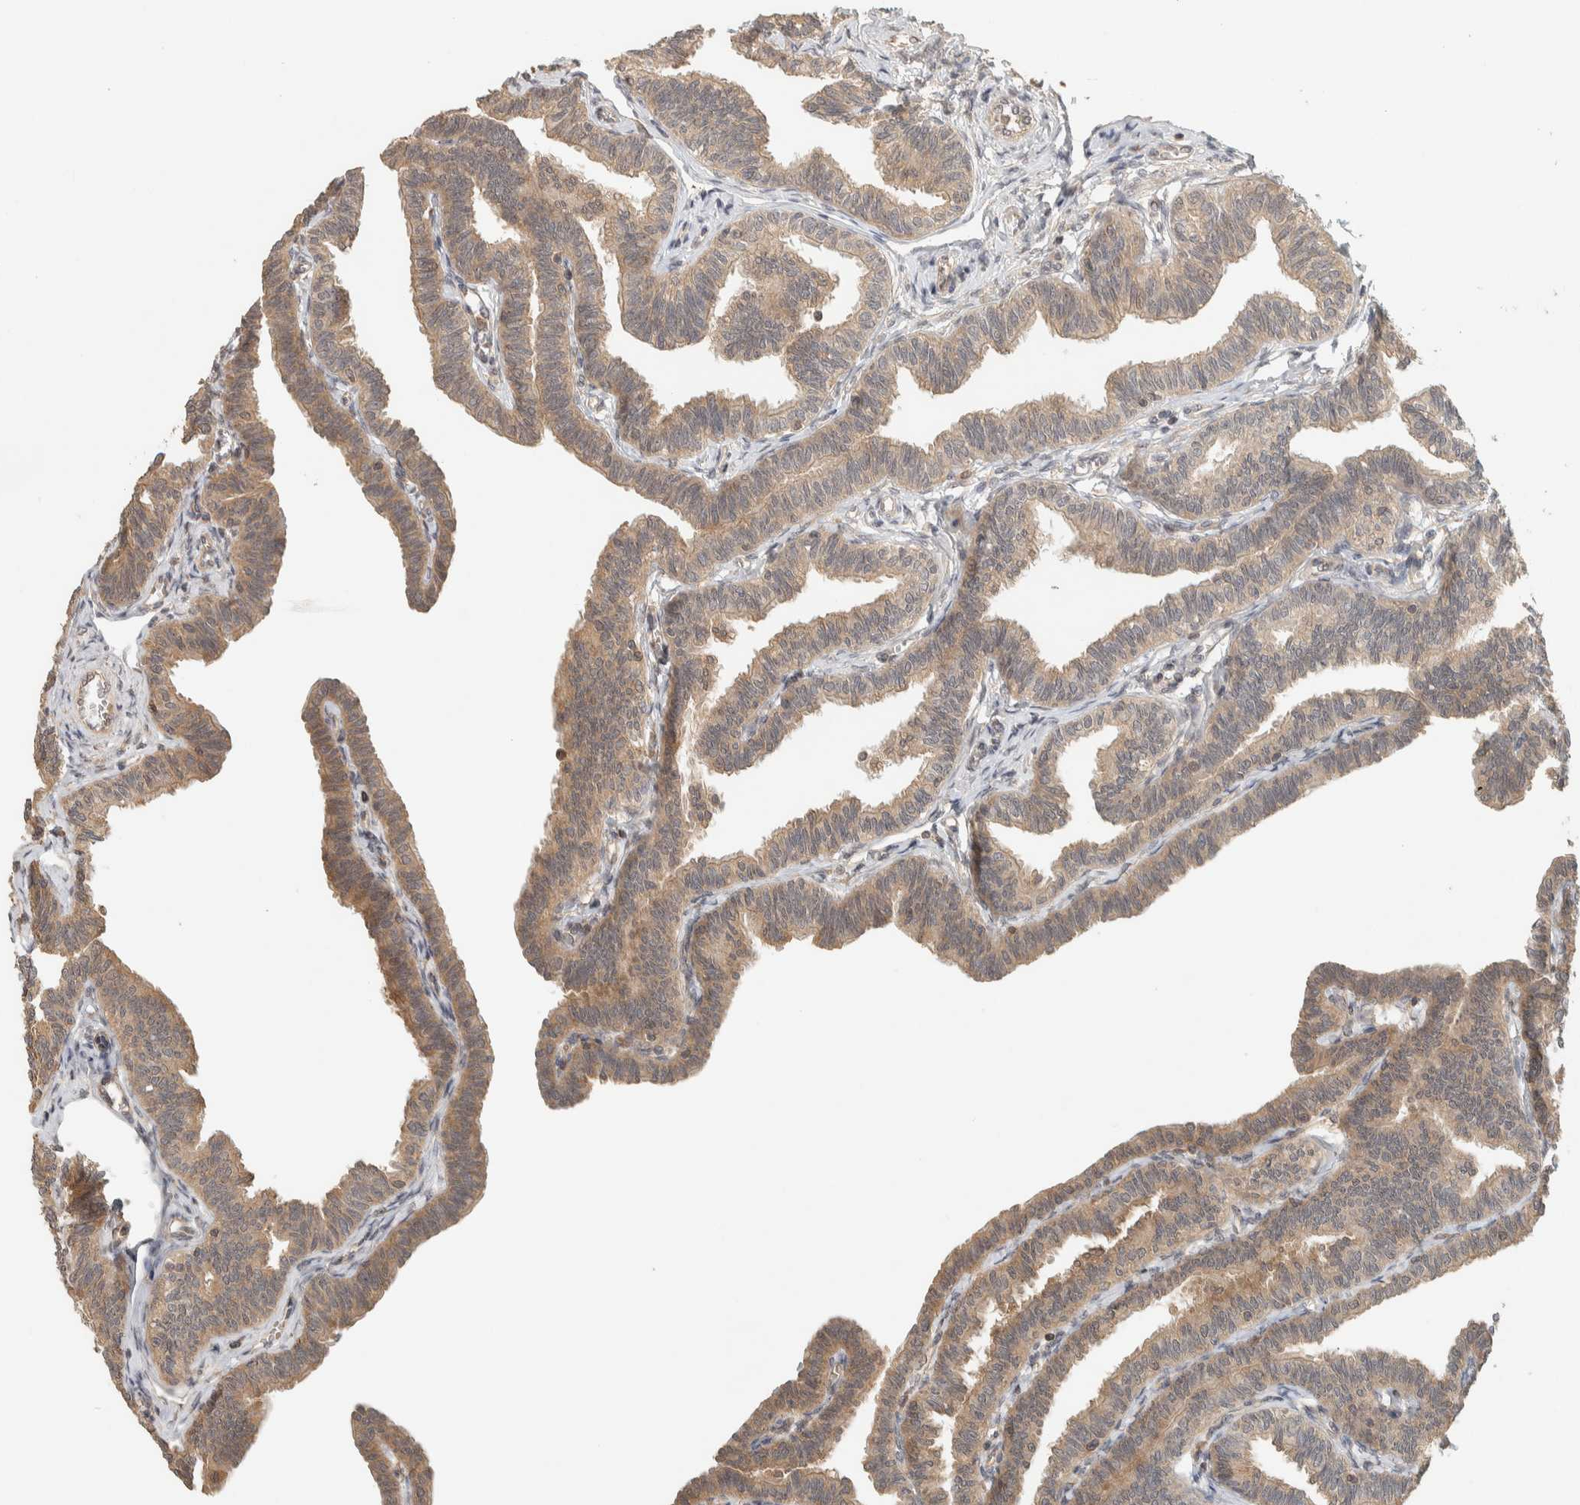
{"staining": {"intensity": "moderate", "quantity": ">75%", "location": "cytoplasmic/membranous"}, "tissue": "fallopian tube", "cell_type": "Glandular cells", "image_type": "normal", "snomed": [{"axis": "morphology", "description": "Normal tissue, NOS"}, {"axis": "topography", "description": "Fallopian tube"}, {"axis": "topography", "description": "Ovary"}], "caption": "Protein expression analysis of normal human fallopian tube reveals moderate cytoplasmic/membranous positivity in about >75% of glandular cells. The protein is shown in brown color, while the nuclei are stained blue.", "gene": "ADSS2", "patient": {"sex": "female", "age": 23}}